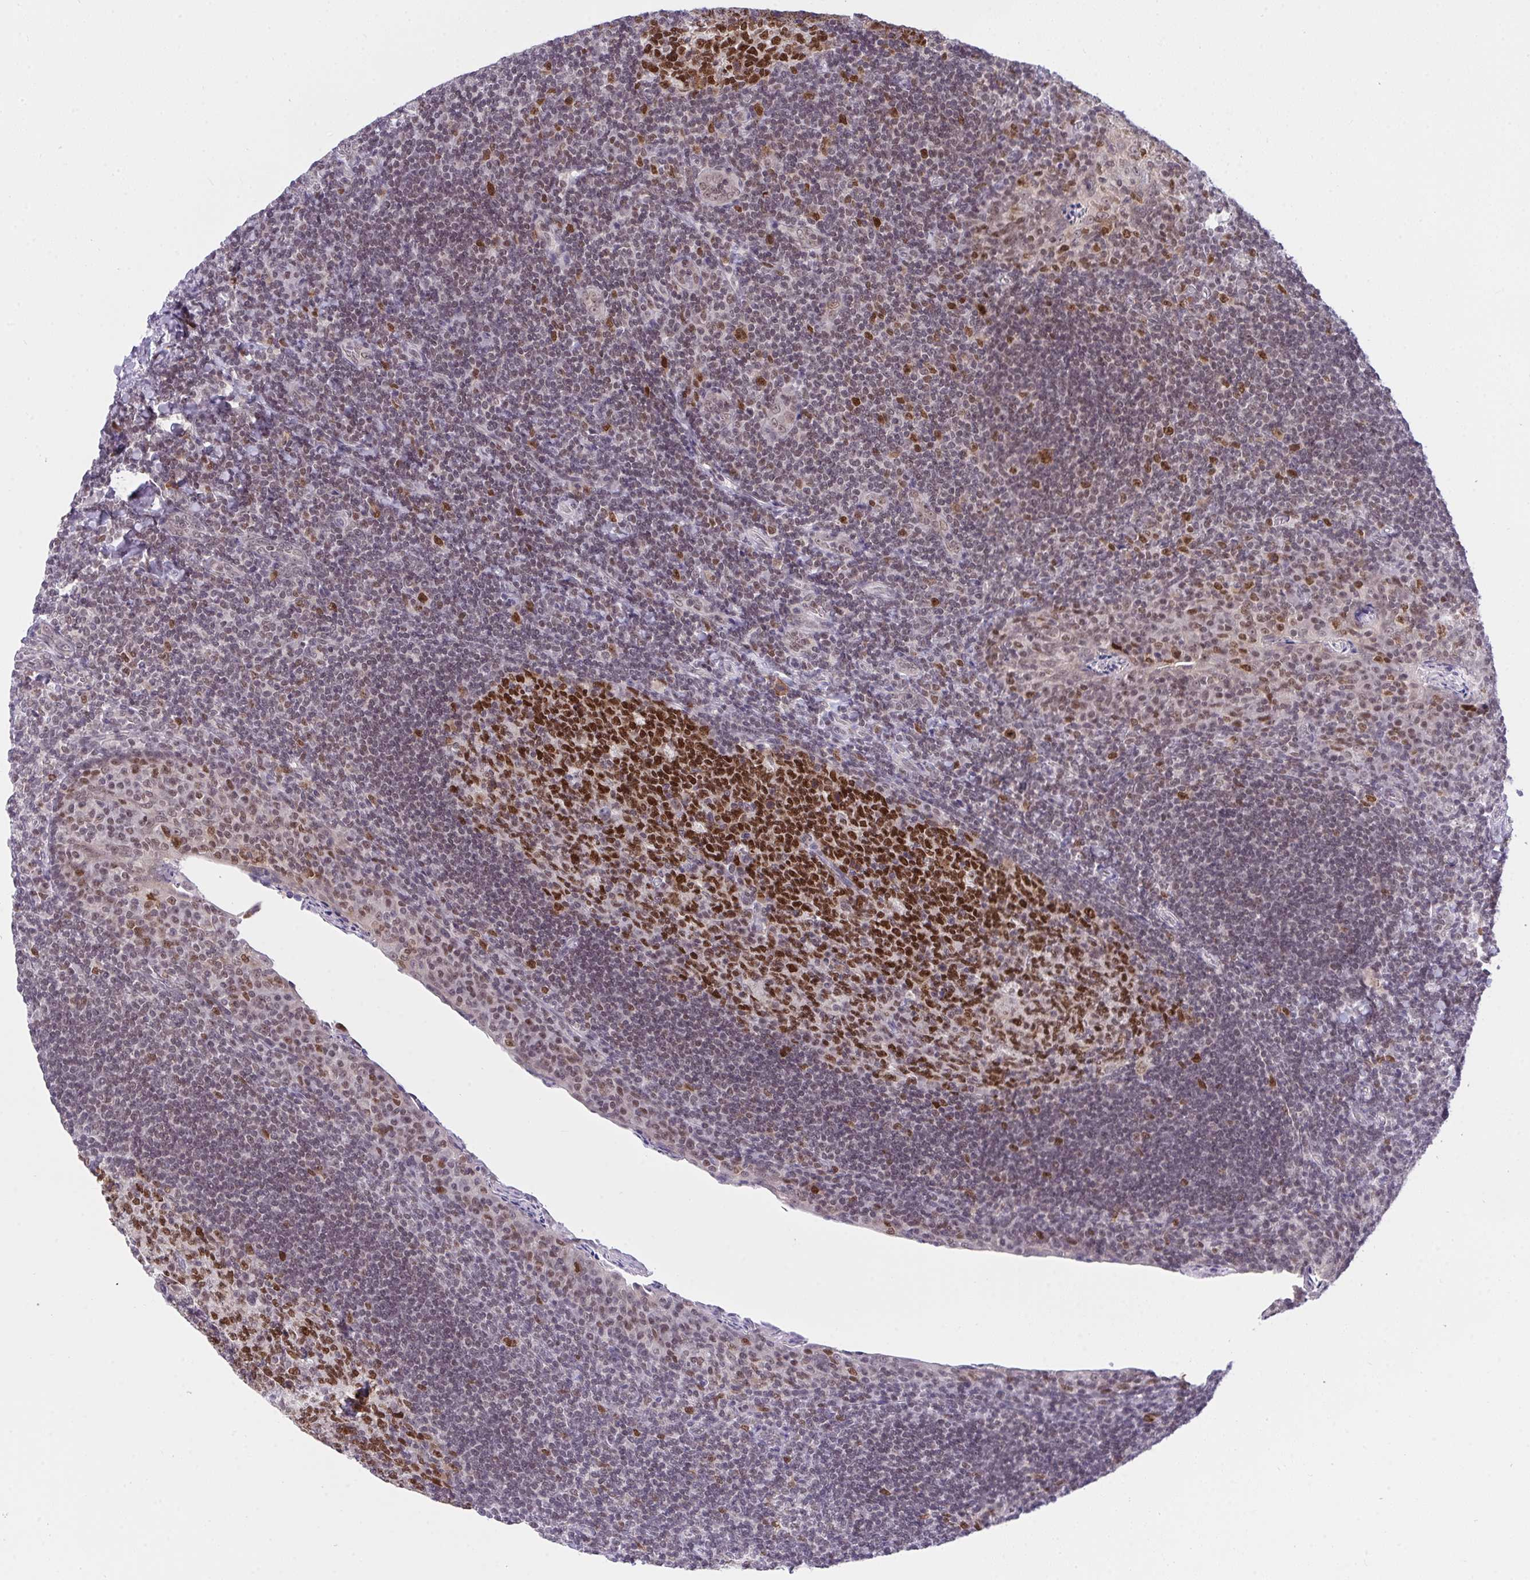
{"staining": {"intensity": "strong", "quantity": ">75%", "location": "nuclear"}, "tissue": "tonsil", "cell_type": "Germinal center cells", "image_type": "normal", "snomed": [{"axis": "morphology", "description": "Normal tissue, NOS"}, {"axis": "topography", "description": "Tonsil"}], "caption": "This histopathology image reveals immunohistochemistry staining of unremarkable human tonsil, with high strong nuclear expression in about >75% of germinal center cells.", "gene": "RFC4", "patient": {"sex": "male", "age": 17}}